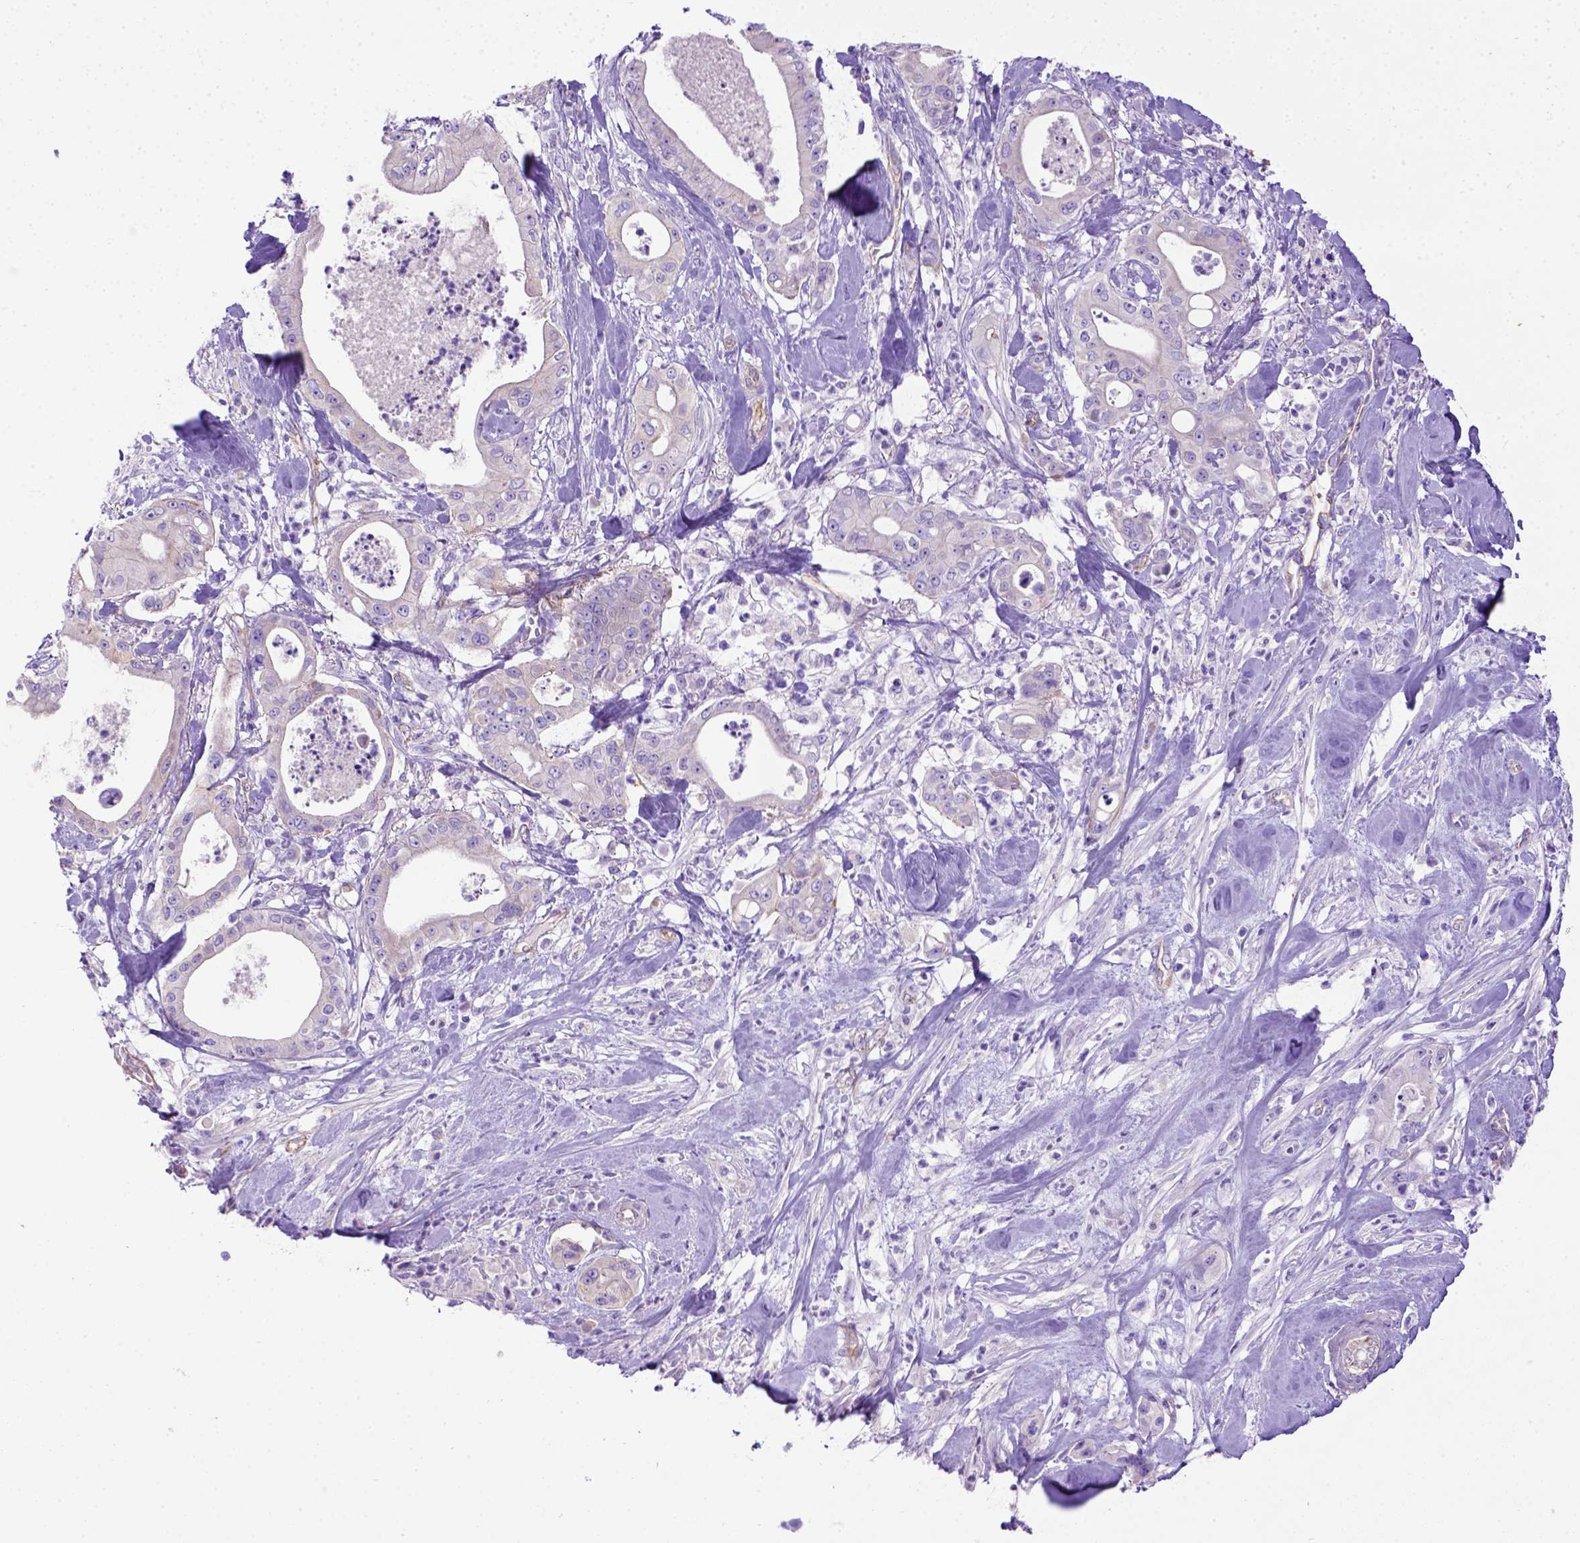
{"staining": {"intensity": "negative", "quantity": "none", "location": "none"}, "tissue": "pancreatic cancer", "cell_type": "Tumor cells", "image_type": "cancer", "snomed": [{"axis": "morphology", "description": "Adenocarcinoma, NOS"}, {"axis": "topography", "description": "Pancreas"}], "caption": "Immunohistochemical staining of pancreatic cancer (adenocarcinoma) demonstrates no significant positivity in tumor cells.", "gene": "LRRC18", "patient": {"sex": "male", "age": 71}}